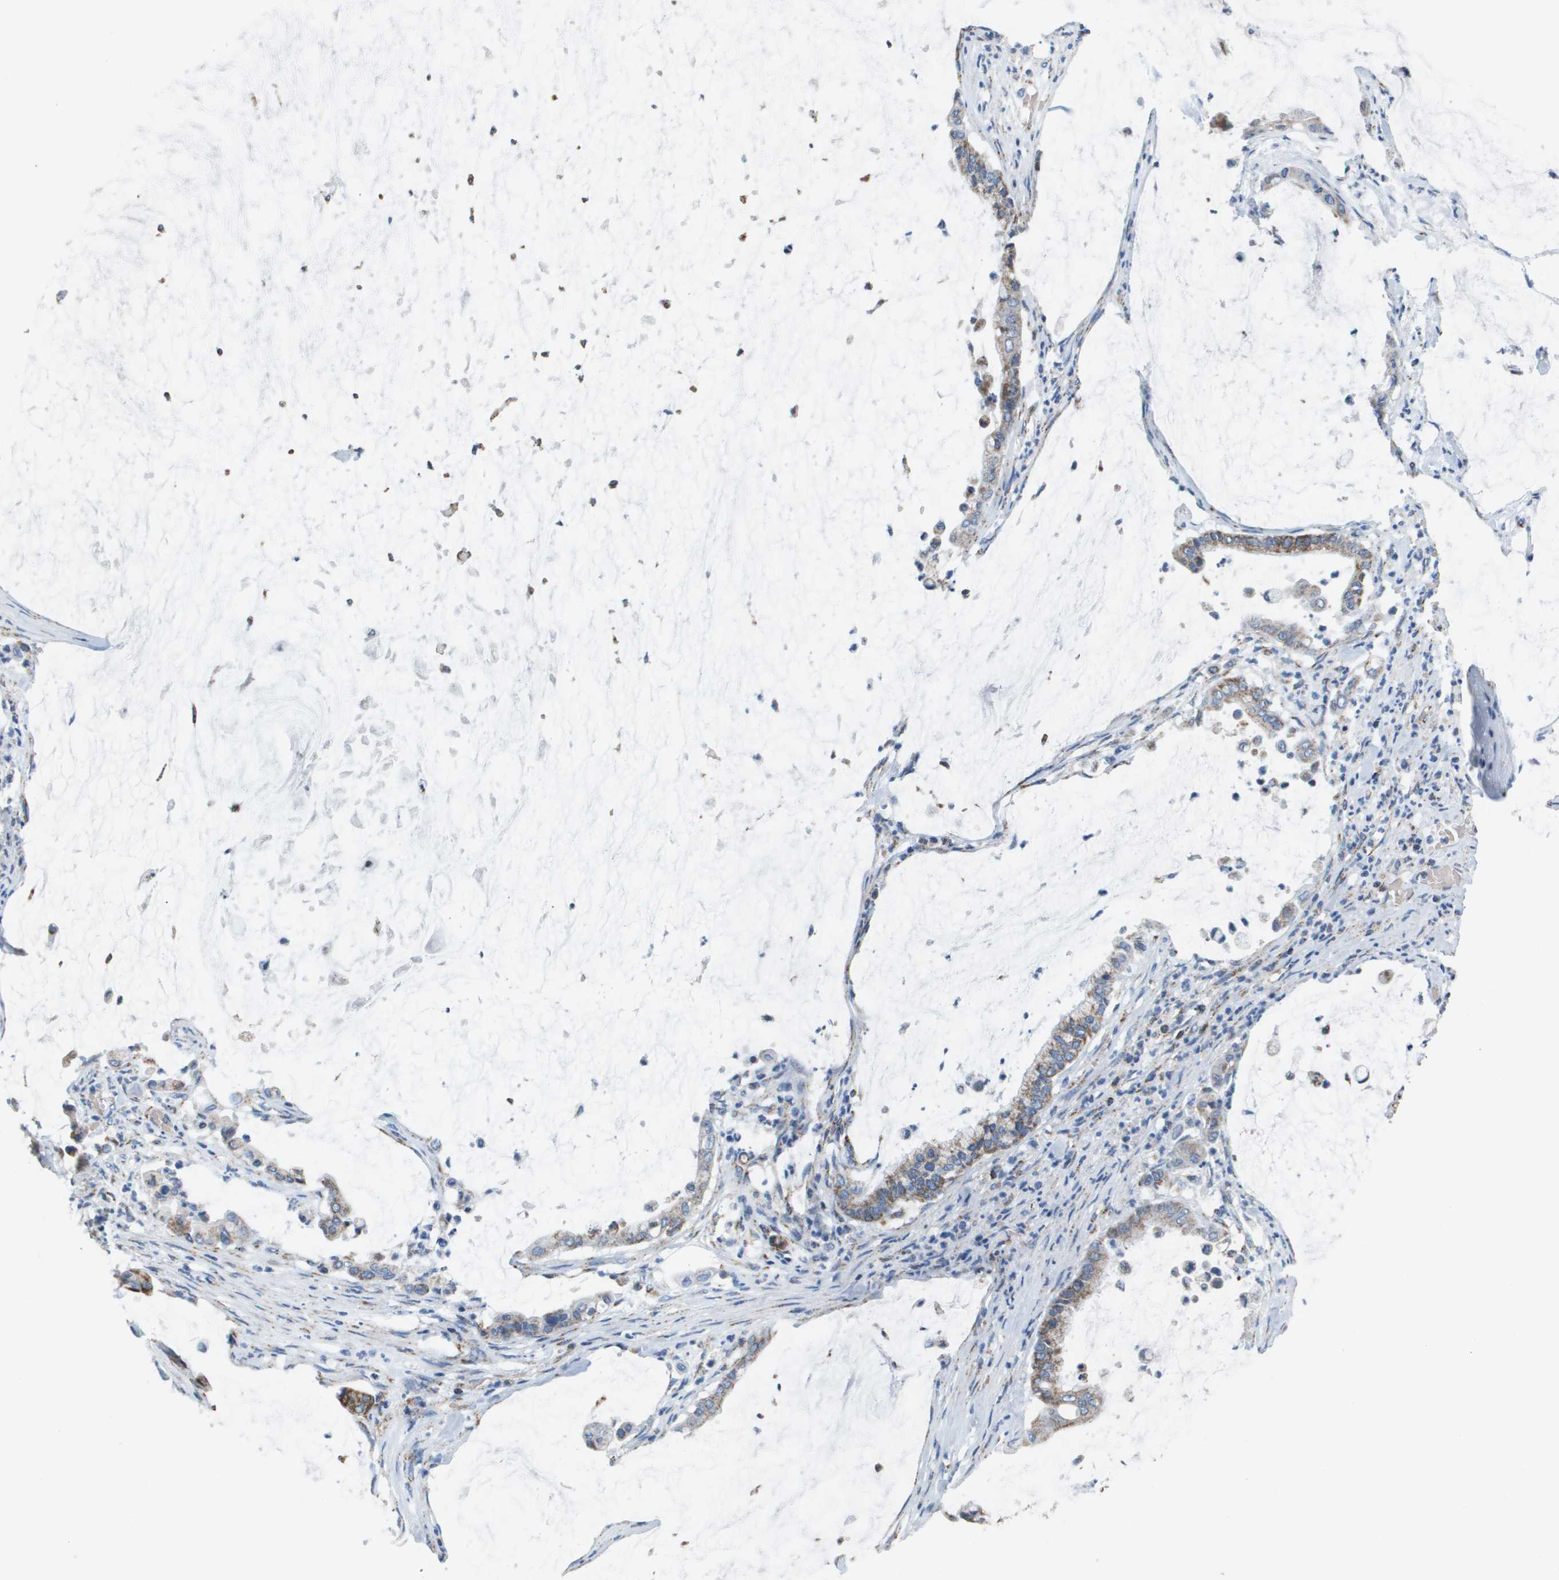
{"staining": {"intensity": "weak", "quantity": ">75%", "location": "cytoplasmic/membranous"}, "tissue": "pancreatic cancer", "cell_type": "Tumor cells", "image_type": "cancer", "snomed": [{"axis": "morphology", "description": "Adenocarcinoma, NOS"}, {"axis": "topography", "description": "Pancreas"}], "caption": "Immunohistochemistry (IHC) photomicrograph of pancreatic cancer stained for a protein (brown), which displays low levels of weak cytoplasmic/membranous positivity in about >75% of tumor cells.", "gene": "ATP5F1B", "patient": {"sex": "male", "age": 41}}